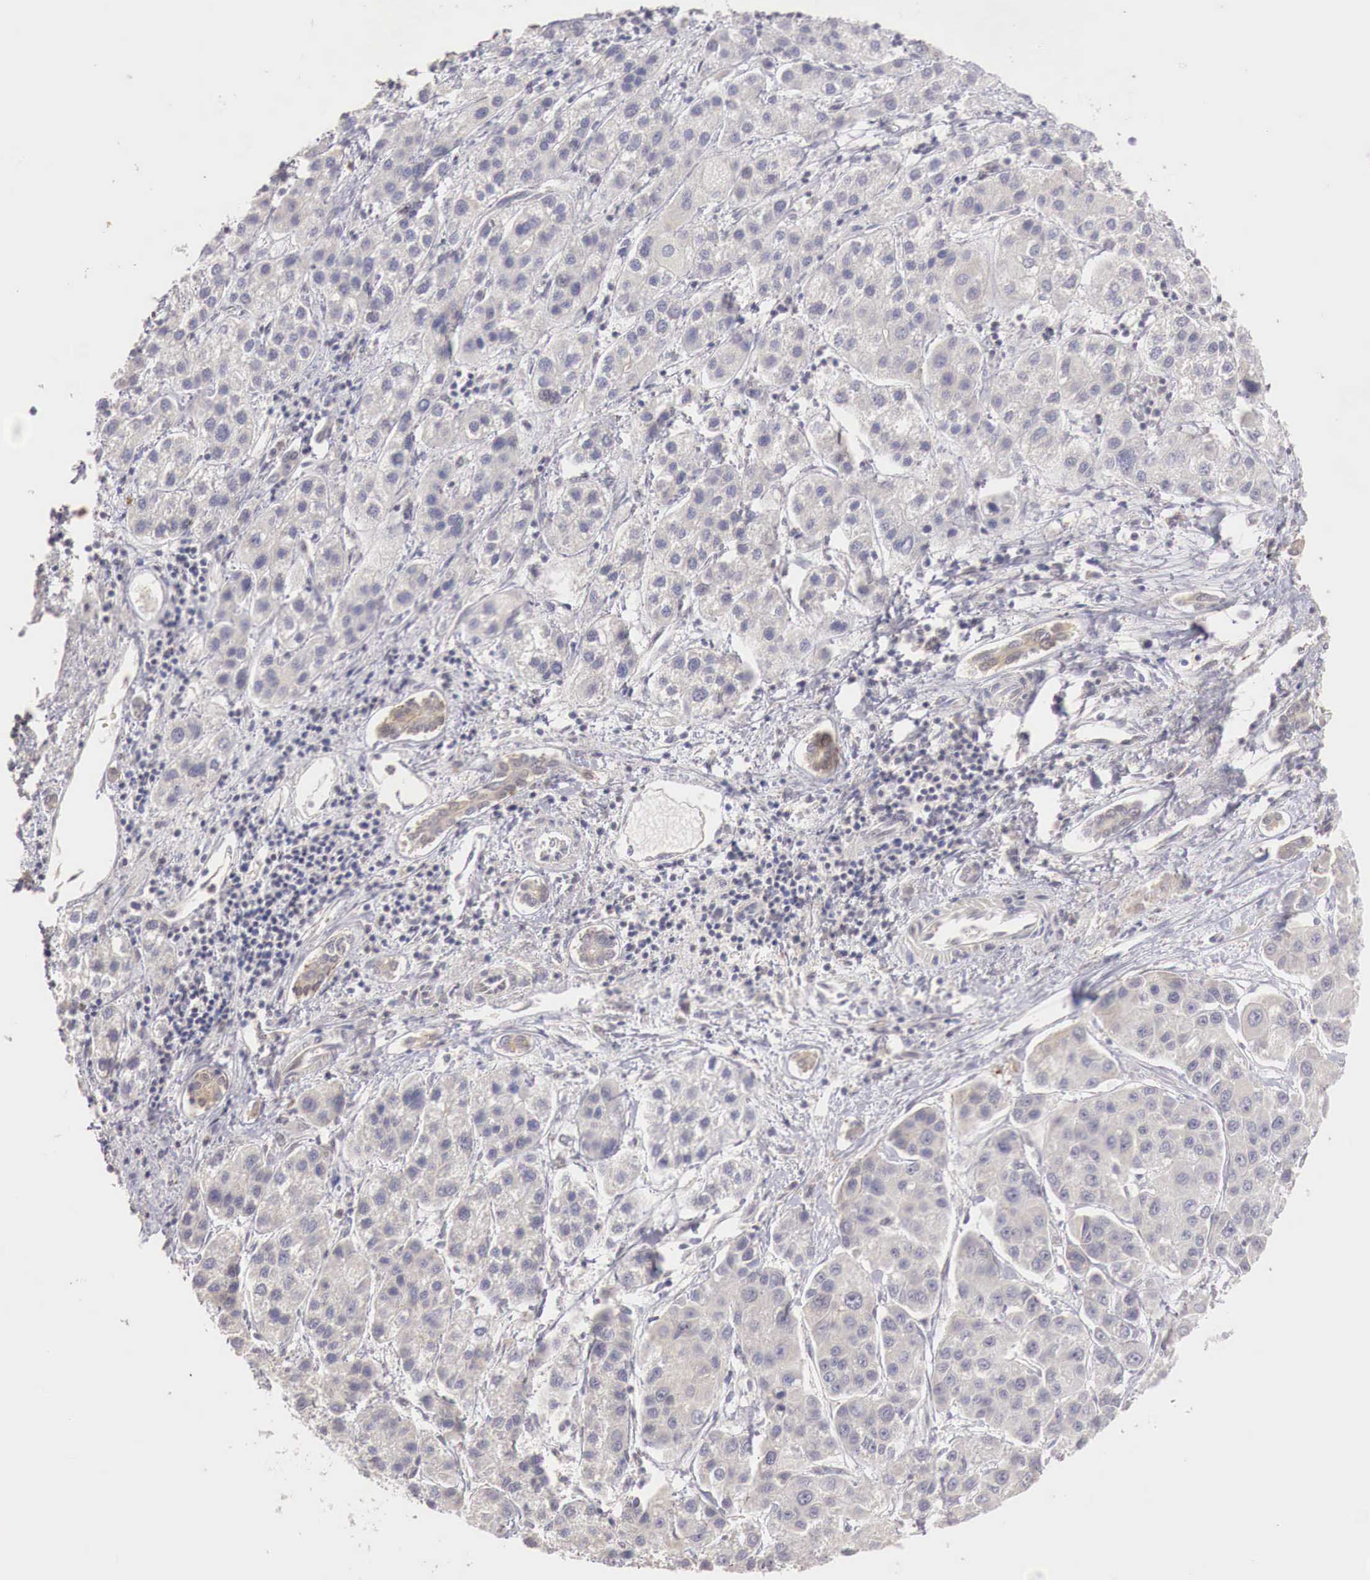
{"staining": {"intensity": "weak", "quantity": "25%-75%", "location": "cytoplasmic/membranous"}, "tissue": "liver cancer", "cell_type": "Tumor cells", "image_type": "cancer", "snomed": [{"axis": "morphology", "description": "Carcinoma, Hepatocellular, NOS"}, {"axis": "topography", "description": "Liver"}], "caption": "Immunohistochemical staining of human liver cancer (hepatocellular carcinoma) demonstrates low levels of weak cytoplasmic/membranous positivity in about 25%-75% of tumor cells.", "gene": "TBC1D9", "patient": {"sex": "female", "age": 85}}